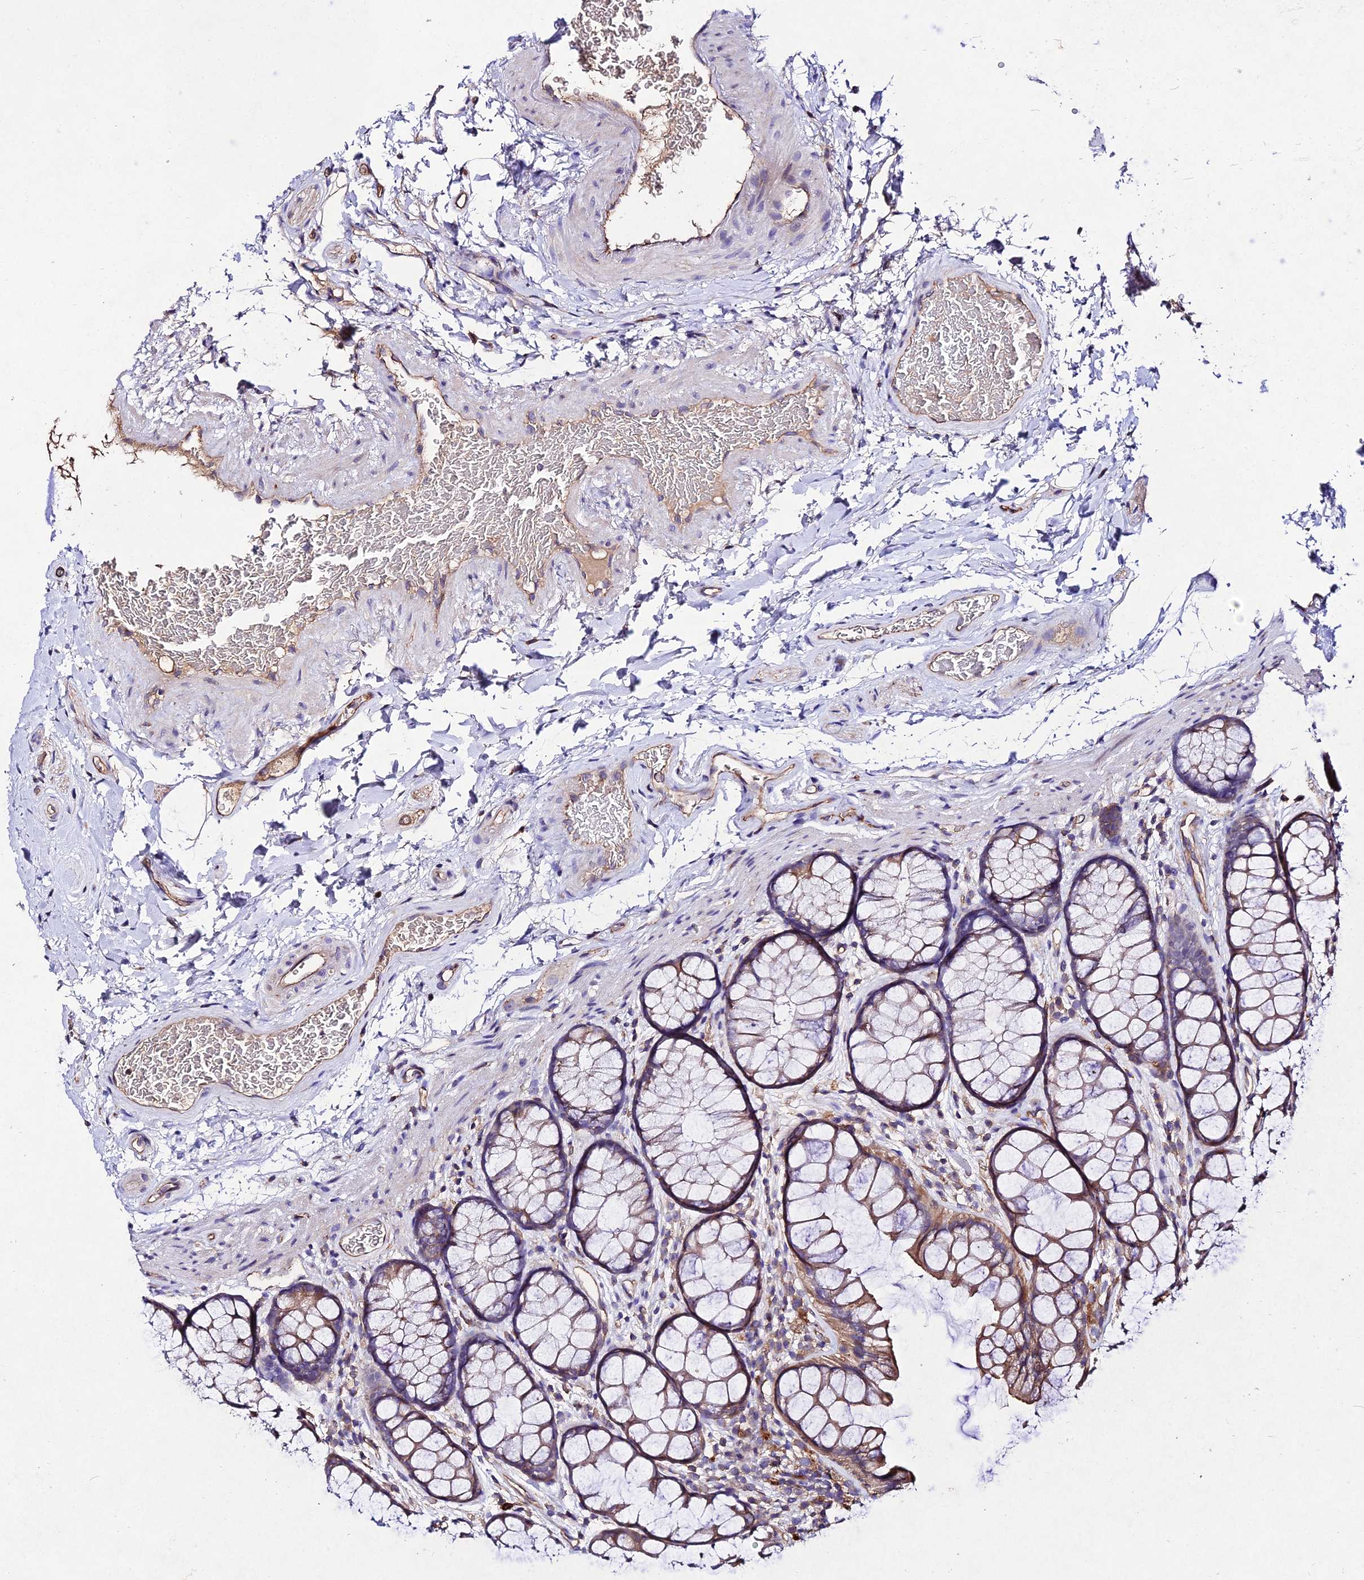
{"staining": {"intensity": "moderate", "quantity": ">75%", "location": "cytoplasmic/membranous"}, "tissue": "colon", "cell_type": "Endothelial cells", "image_type": "normal", "snomed": [{"axis": "morphology", "description": "Normal tissue, NOS"}, {"axis": "topography", "description": "Colon"}], "caption": "Colon stained for a protein (brown) displays moderate cytoplasmic/membranous positive staining in approximately >75% of endothelial cells.", "gene": "AP3M1", "patient": {"sex": "female", "age": 82}}